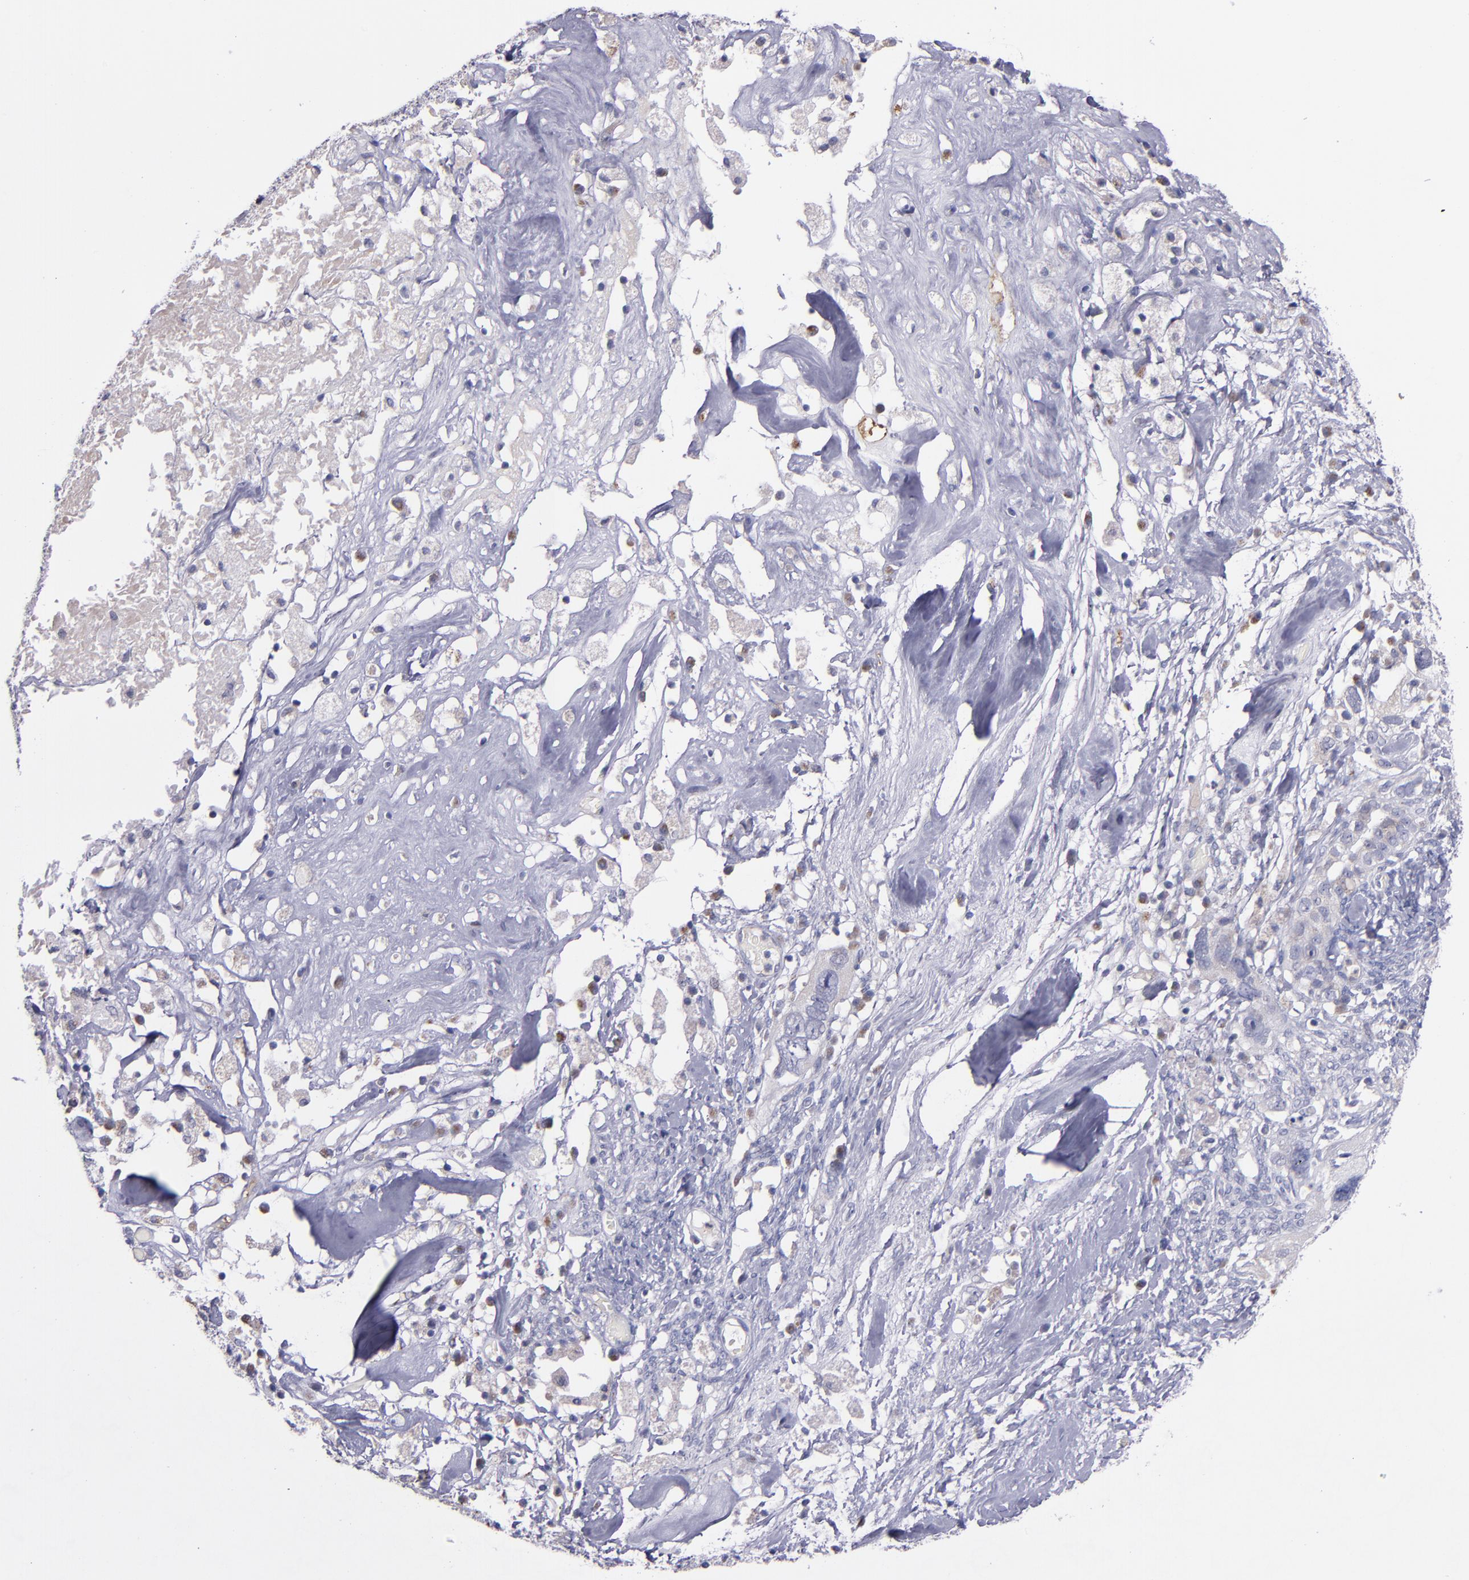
{"staining": {"intensity": "weak", "quantity": "<25%", "location": "cytoplasmic/membranous"}, "tissue": "ovarian cancer", "cell_type": "Tumor cells", "image_type": "cancer", "snomed": [{"axis": "morphology", "description": "Normal tissue, NOS"}, {"axis": "morphology", "description": "Cystadenocarcinoma, serous, NOS"}, {"axis": "topography", "description": "Ovary"}], "caption": "Serous cystadenocarcinoma (ovarian) was stained to show a protein in brown. There is no significant expression in tumor cells. (Brightfield microscopy of DAB immunohistochemistry at high magnification).", "gene": "RAB41", "patient": {"sex": "female", "age": 62}}